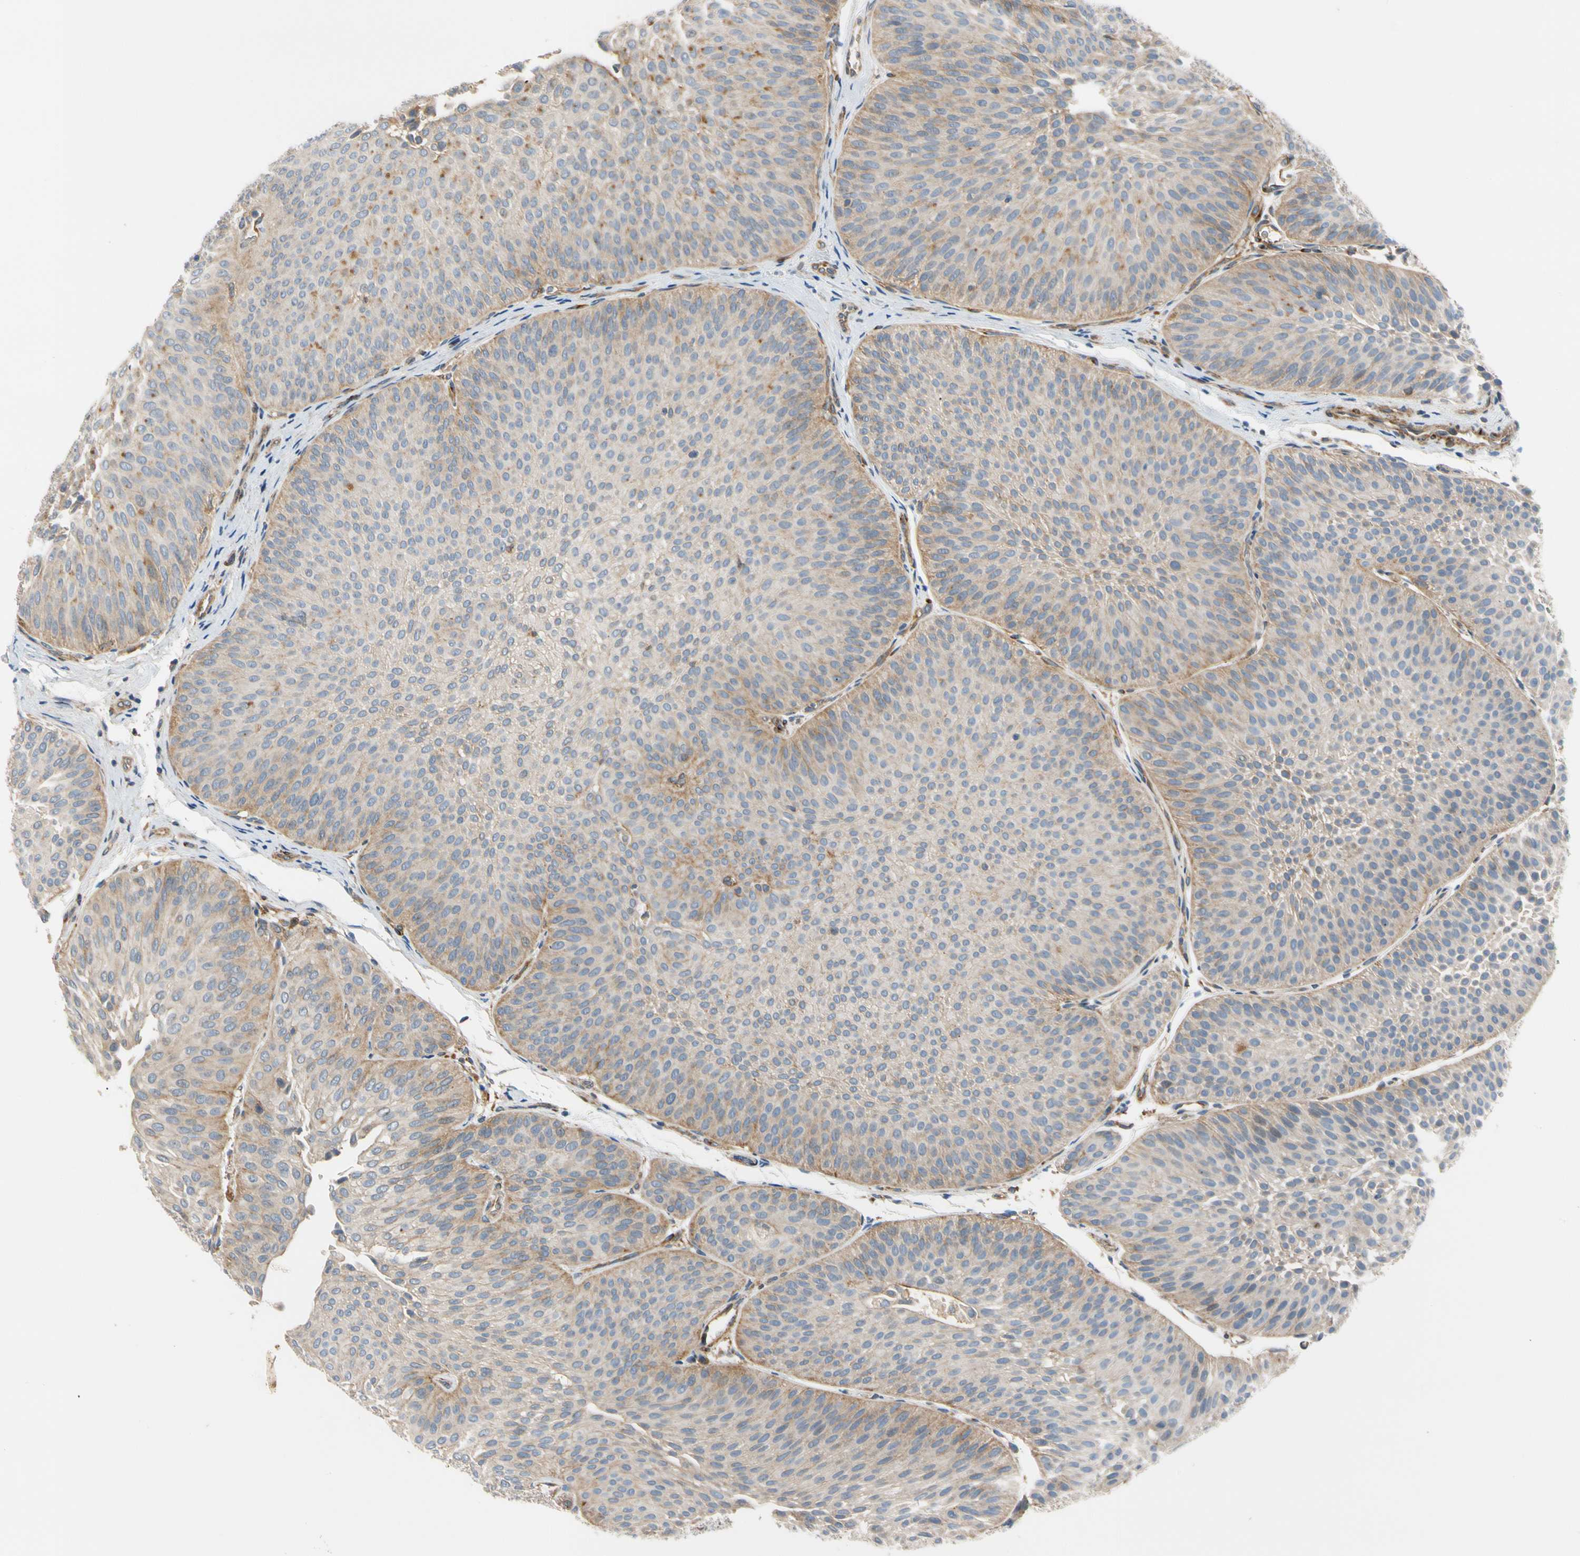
{"staining": {"intensity": "weak", "quantity": "<25%", "location": "cytoplasmic/membranous"}, "tissue": "urothelial cancer", "cell_type": "Tumor cells", "image_type": "cancer", "snomed": [{"axis": "morphology", "description": "Urothelial carcinoma, Low grade"}, {"axis": "topography", "description": "Urinary bladder"}], "caption": "The micrograph displays no staining of tumor cells in urothelial carcinoma (low-grade).", "gene": "ENTREP3", "patient": {"sex": "female", "age": 60}}